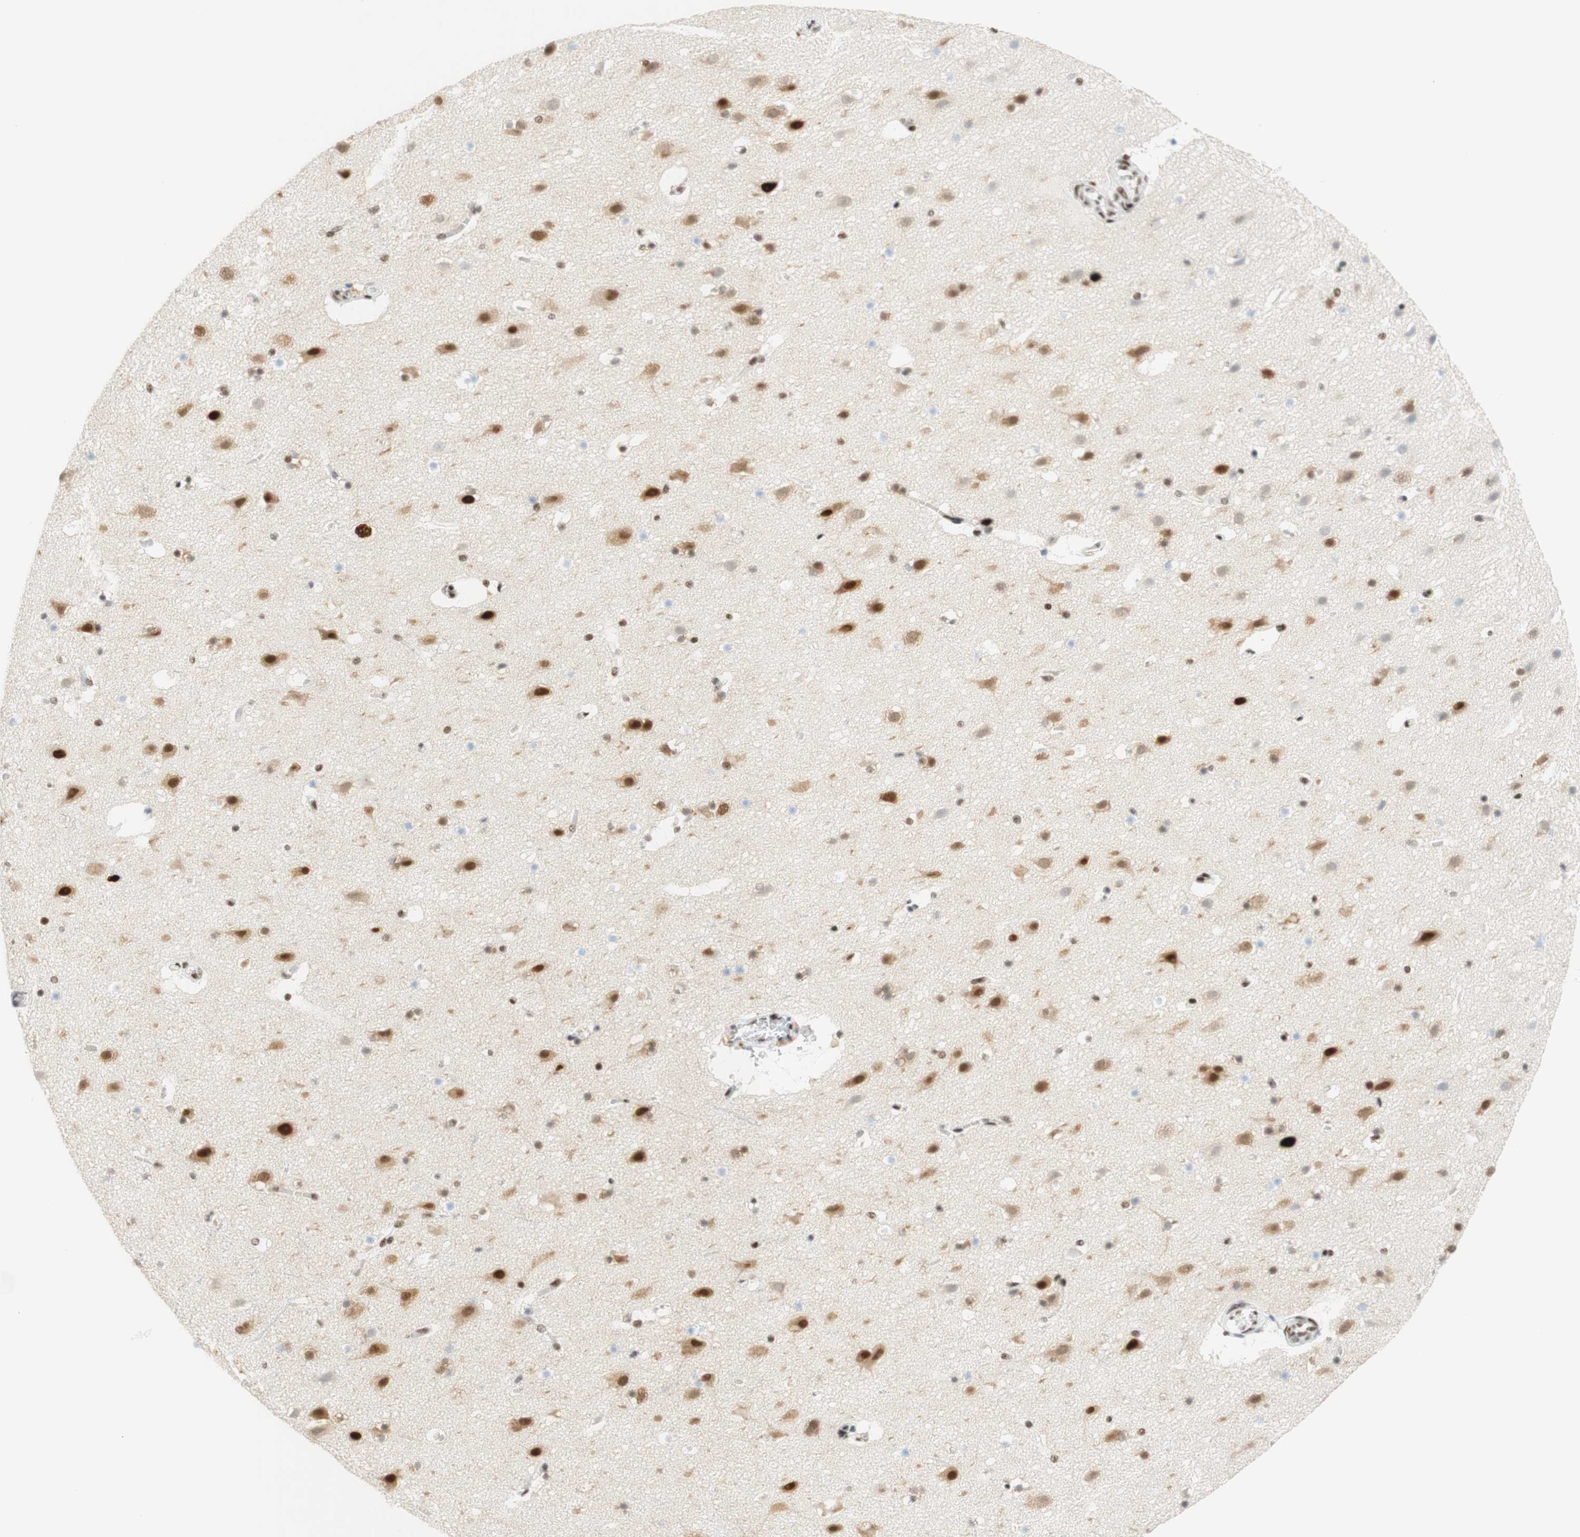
{"staining": {"intensity": "weak", "quantity": "25%-75%", "location": "nuclear"}, "tissue": "cerebral cortex", "cell_type": "Endothelial cells", "image_type": "normal", "snomed": [{"axis": "morphology", "description": "Normal tissue, NOS"}, {"axis": "topography", "description": "Cerebral cortex"}], "caption": "IHC of benign cerebral cortex exhibits low levels of weak nuclear expression in approximately 25%-75% of endothelial cells. (brown staining indicates protein expression, while blue staining denotes nuclei).", "gene": "RNF20", "patient": {"sex": "male", "age": 45}}